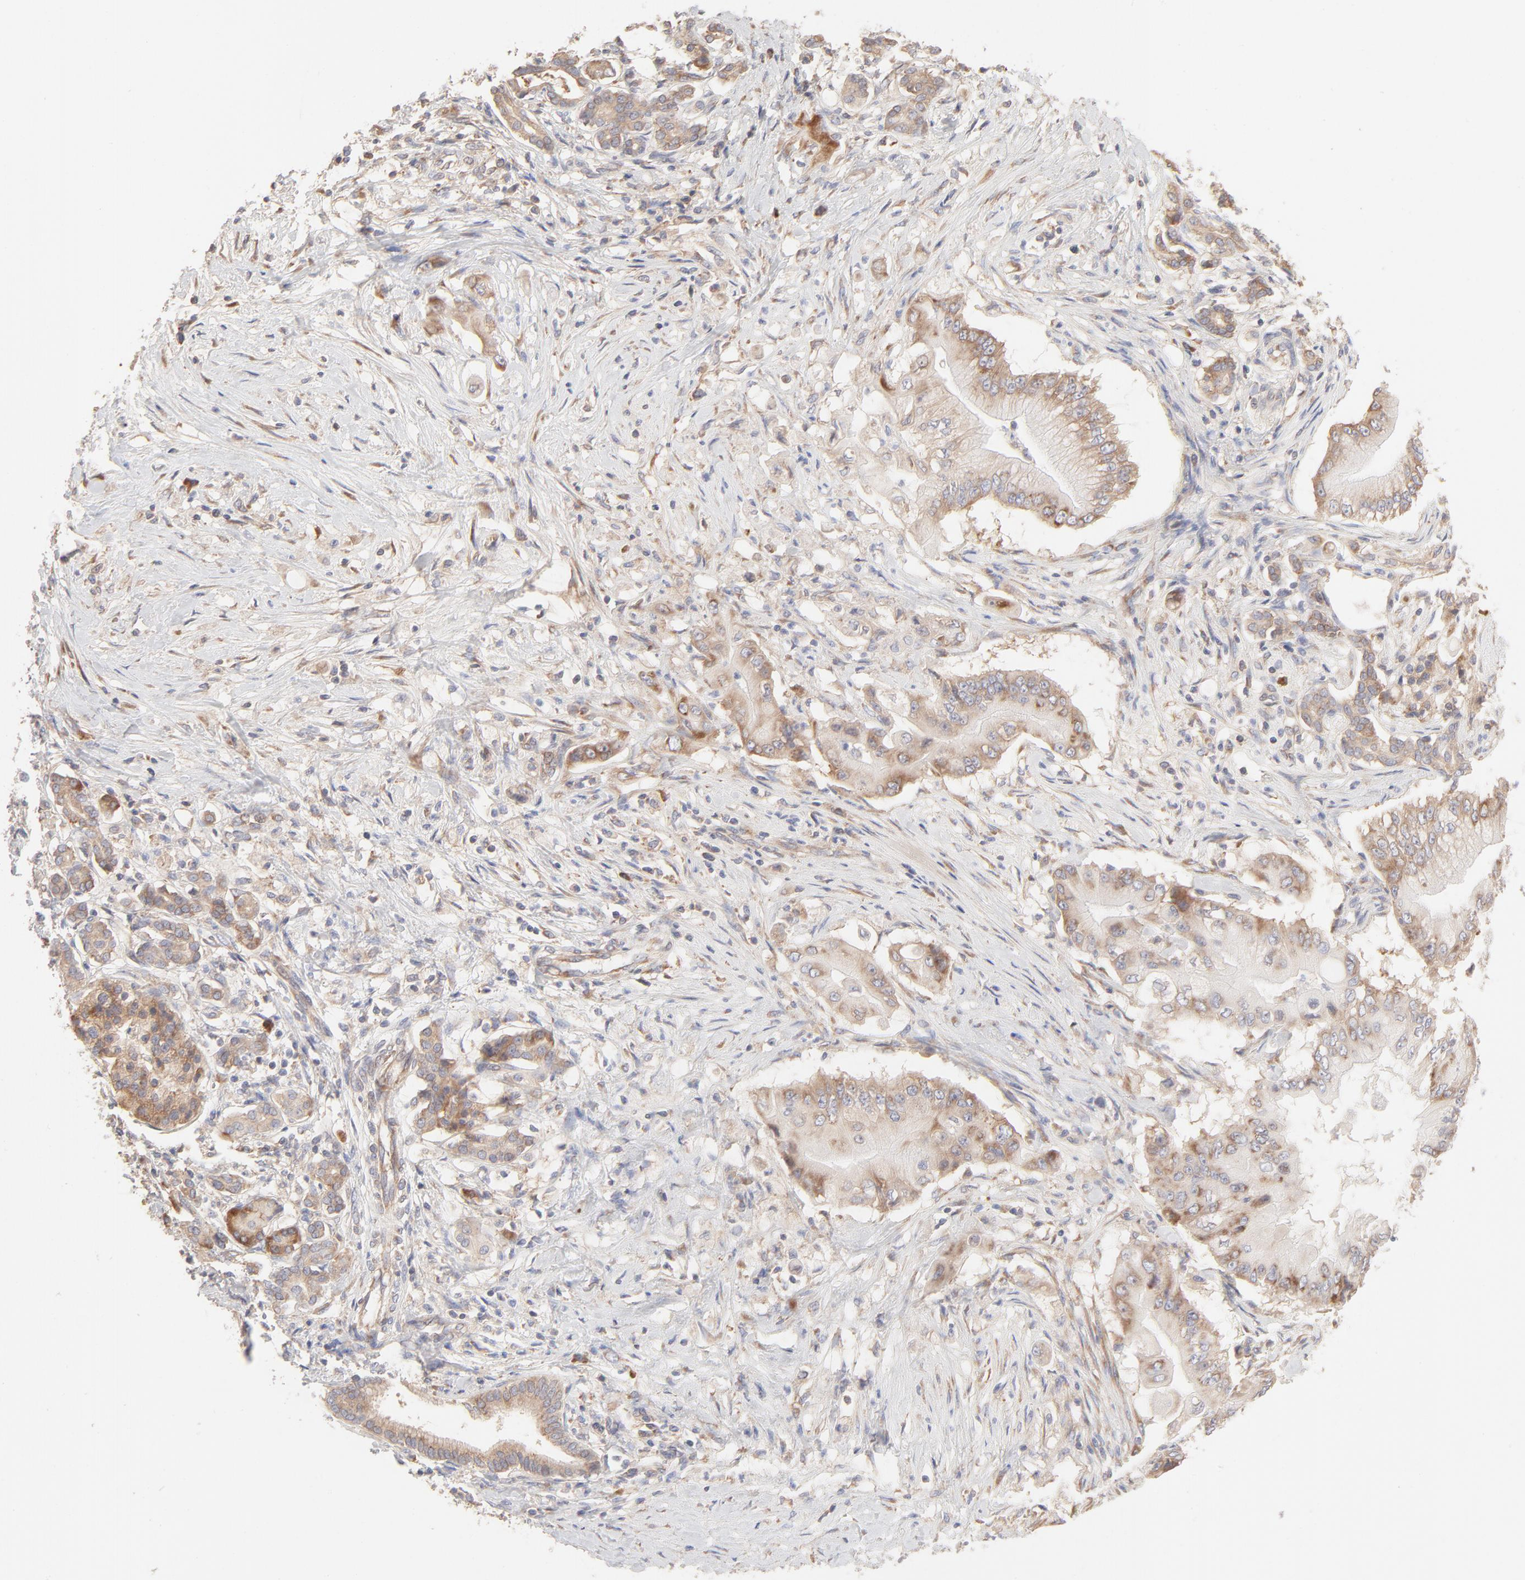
{"staining": {"intensity": "moderate", "quantity": ">75%", "location": "cytoplasmic/membranous"}, "tissue": "pancreatic cancer", "cell_type": "Tumor cells", "image_type": "cancer", "snomed": [{"axis": "morphology", "description": "Adenocarcinoma, NOS"}, {"axis": "topography", "description": "Pancreas"}], "caption": "Protein expression analysis of pancreatic cancer (adenocarcinoma) exhibits moderate cytoplasmic/membranous expression in about >75% of tumor cells.", "gene": "RPS21", "patient": {"sex": "male", "age": 62}}